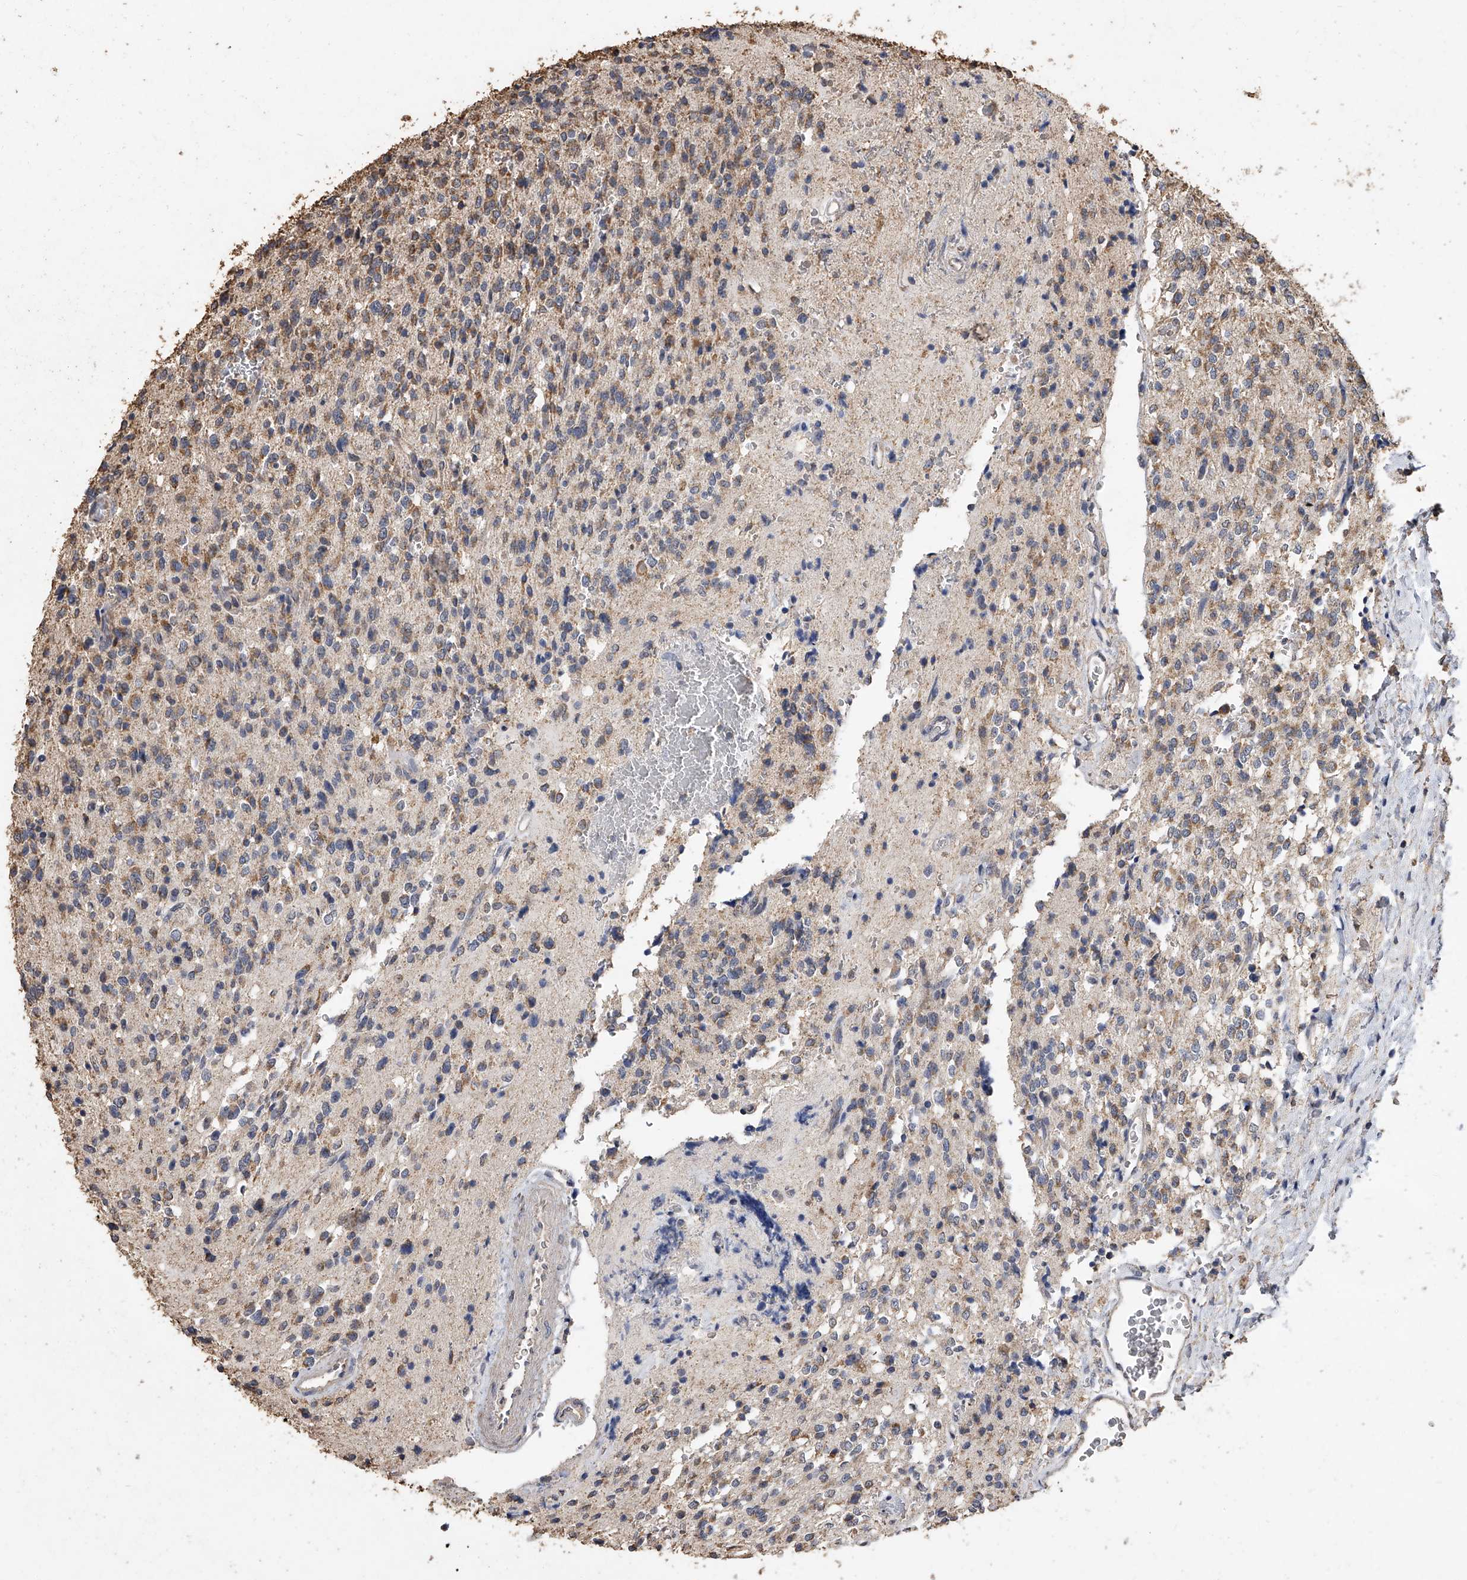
{"staining": {"intensity": "moderate", "quantity": "25%-75%", "location": "cytoplasmic/membranous"}, "tissue": "glioma", "cell_type": "Tumor cells", "image_type": "cancer", "snomed": [{"axis": "morphology", "description": "Glioma, malignant, High grade"}, {"axis": "topography", "description": "Brain"}], "caption": "This photomicrograph shows immunohistochemistry staining of glioma, with medium moderate cytoplasmic/membranous staining in about 25%-75% of tumor cells.", "gene": "MRPL28", "patient": {"sex": "male", "age": 34}}